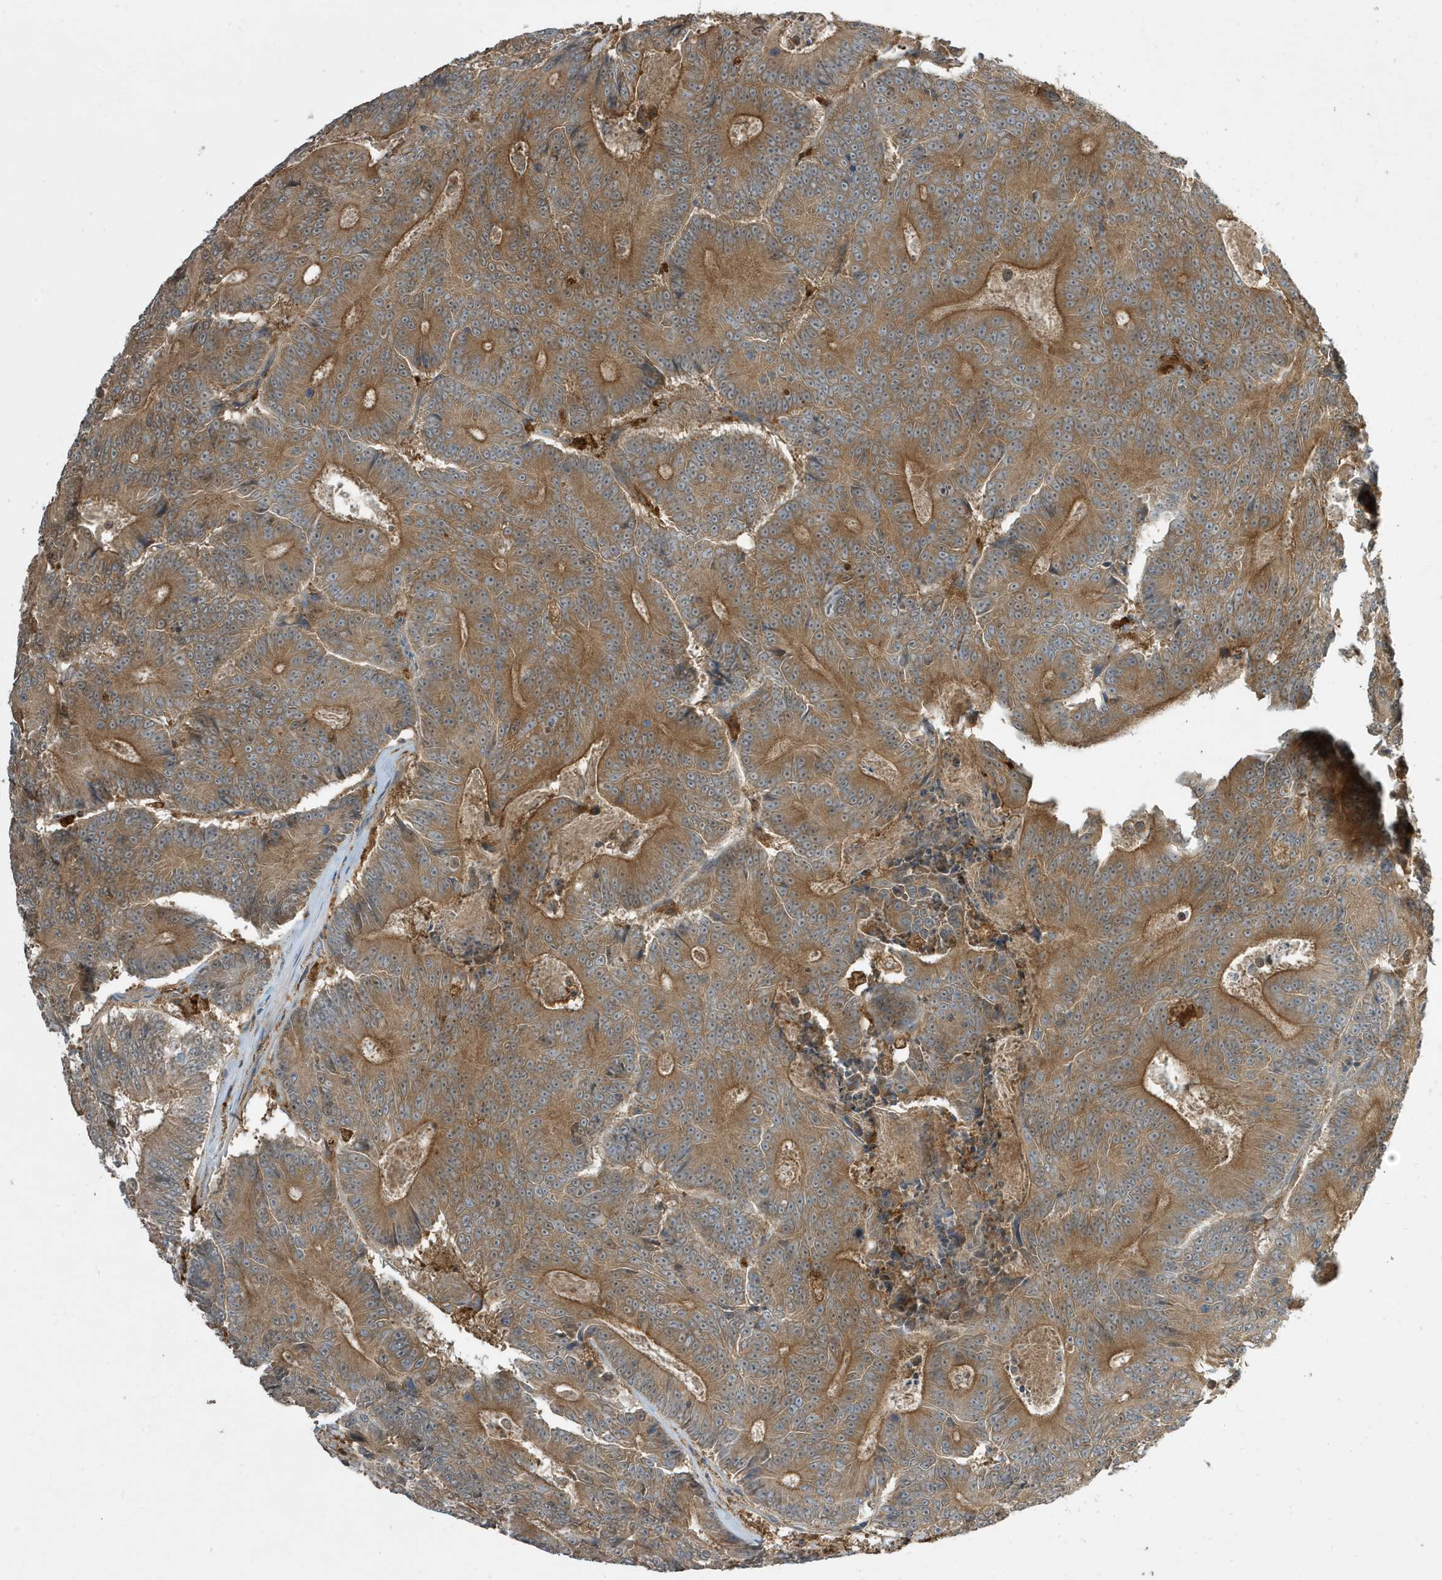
{"staining": {"intensity": "moderate", "quantity": ">75%", "location": "cytoplasmic/membranous"}, "tissue": "colorectal cancer", "cell_type": "Tumor cells", "image_type": "cancer", "snomed": [{"axis": "morphology", "description": "Adenocarcinoma, NOS"}, {"axis": "topography", "description": "Colon"}], "caption": "Moderate cytoplasmic/membranous protein staining is present in approximately >75% of tumor cells in colorectal cancer (adenocarcinoma). (DAB IHC with brightfield microscopy, high magnification).", "gene": "ABTB1", "patient": {"sex": "male", "age": 83}}